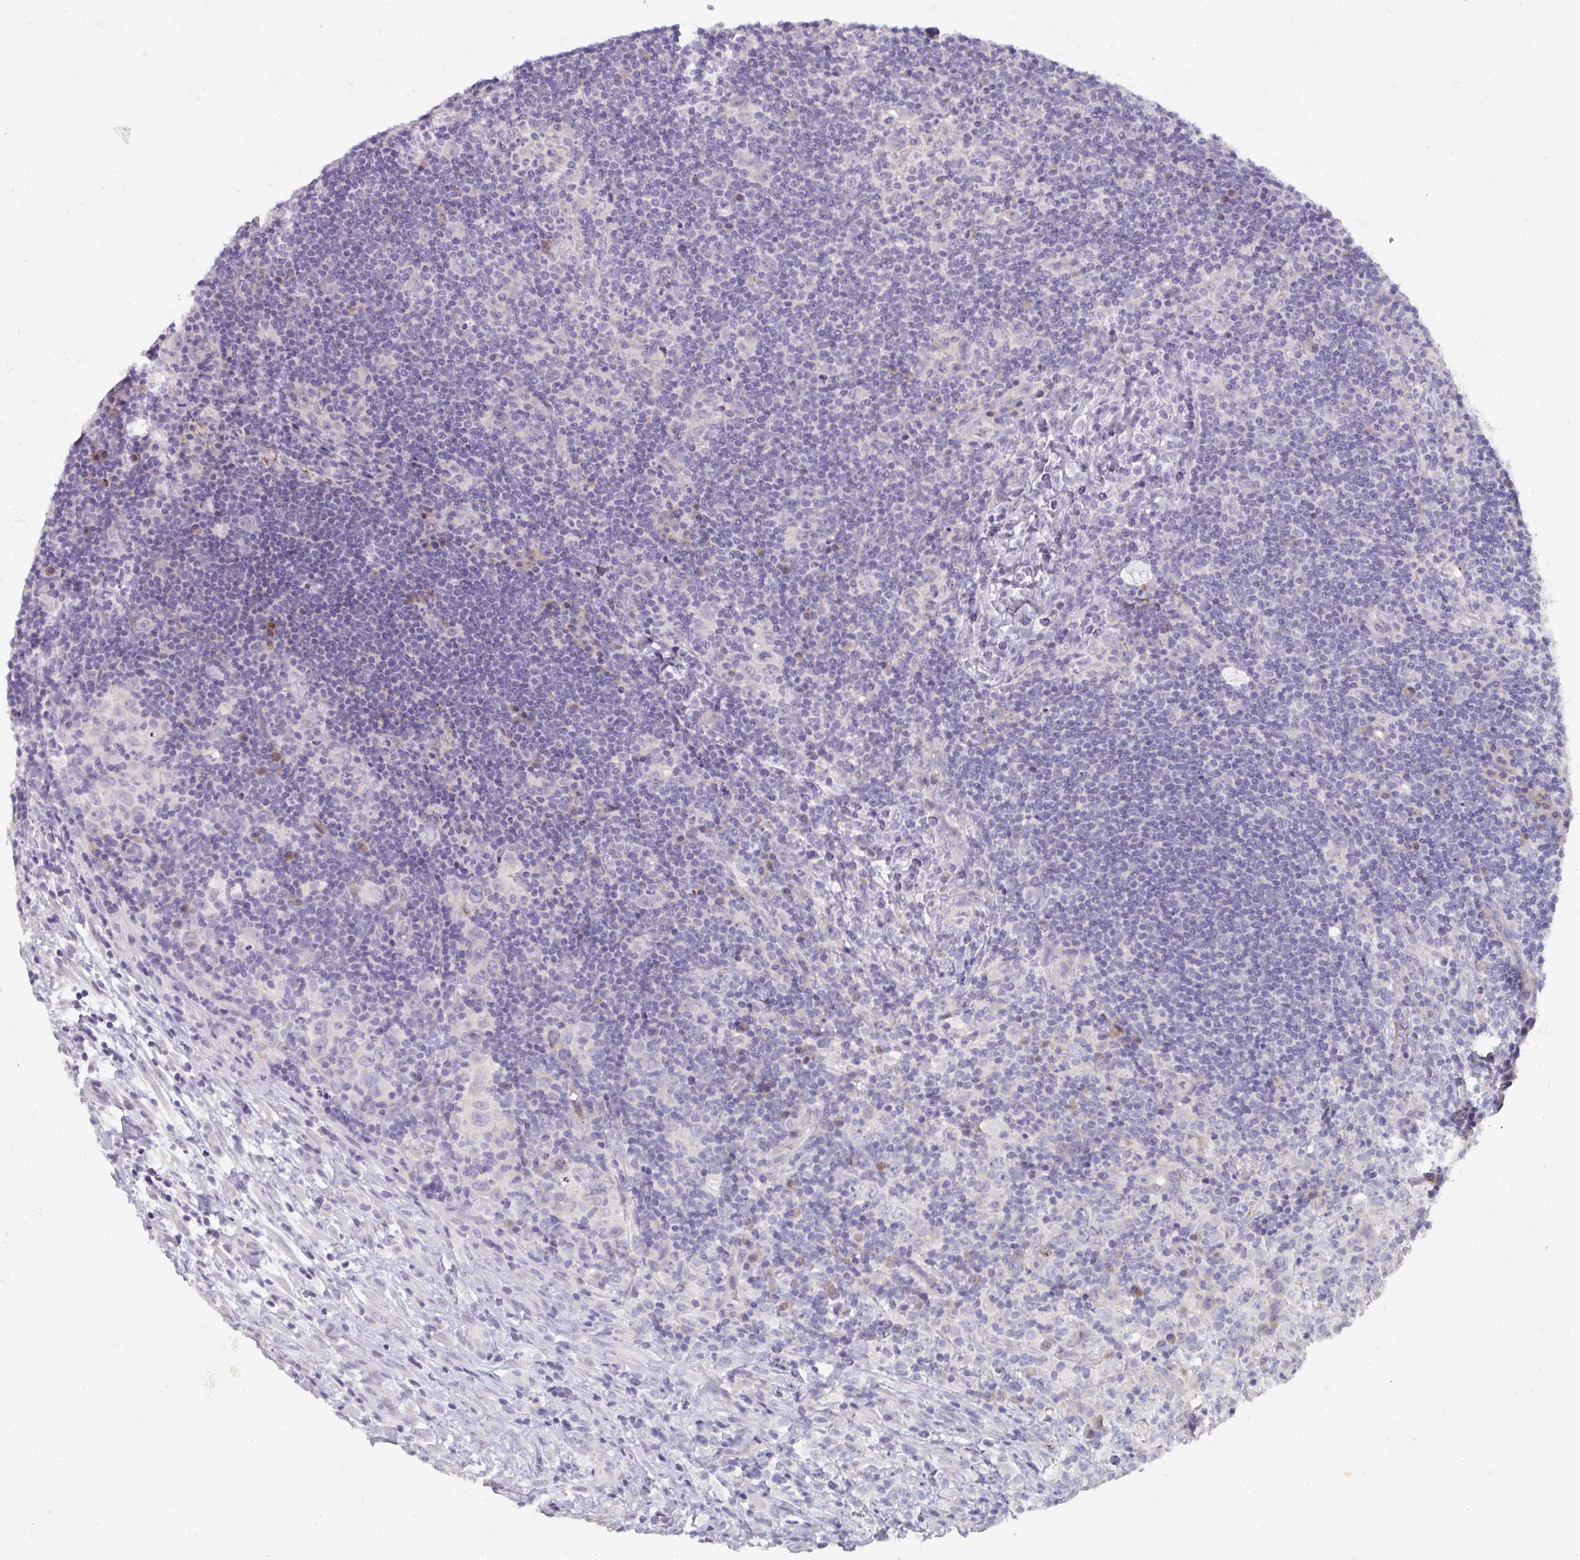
{"staining": {"intensity": "negative", "quantity": "none", "location": "none"}, "tissue": "lymphoma", "cell_type": "Tumor cells", "image_type": "cancer", "snomed": [{"axis": "morphology", "description": "Hodgkin's disease, NOS"}, {"axis": "topography", "description": "Lymph node"}], "caption": "An image of lymphoma stained for a protein reveals no brown staining in tumor cells.", "gene": "NT5C1A", "patient": {"sex": "female", "age": 18}}